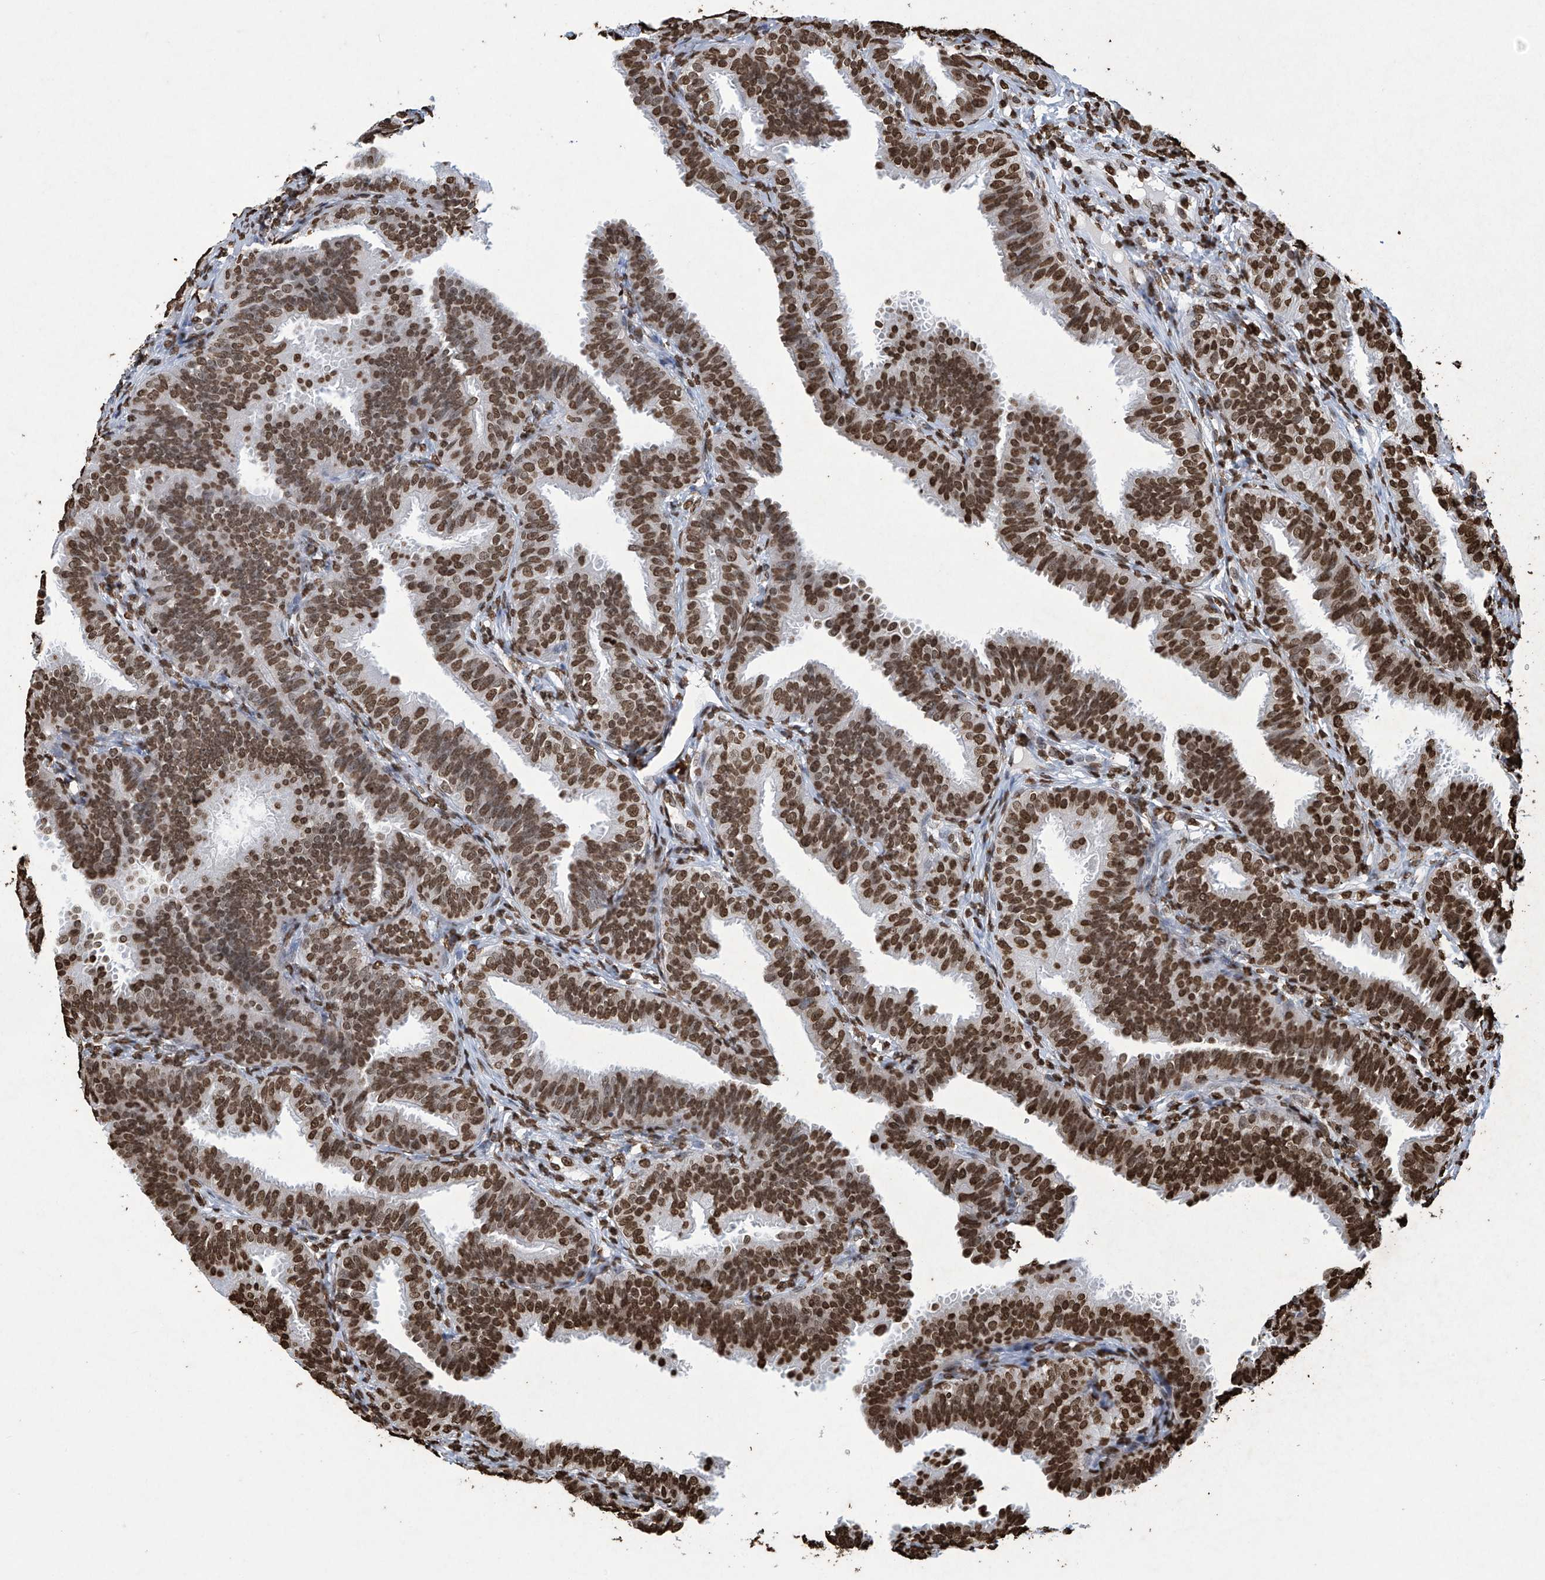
{"staining": {"intensity": "strong", "quantity": ">75%", "location": "nuclear"}, "tissue": "fallopian tube", "cell_type": "Glandular cells", "image_type": "normal", "snomed": [{"axis": "morphology", "description": "Normal tissue, NOS"}, {"axis": "topography", "description": "Fallopian tube"}], "caption": "Fallopian tube stained with immunohistochemistry (IHC) exhibits strong nuclear positivity in about >75% of glandular cells. The staining is performed using DAB brown chromogen to label protein expression. The nuclei are counter-stained blue using hematoxylin.", "gene": "H3", "patient": {"sex": "female", "age": 35}}